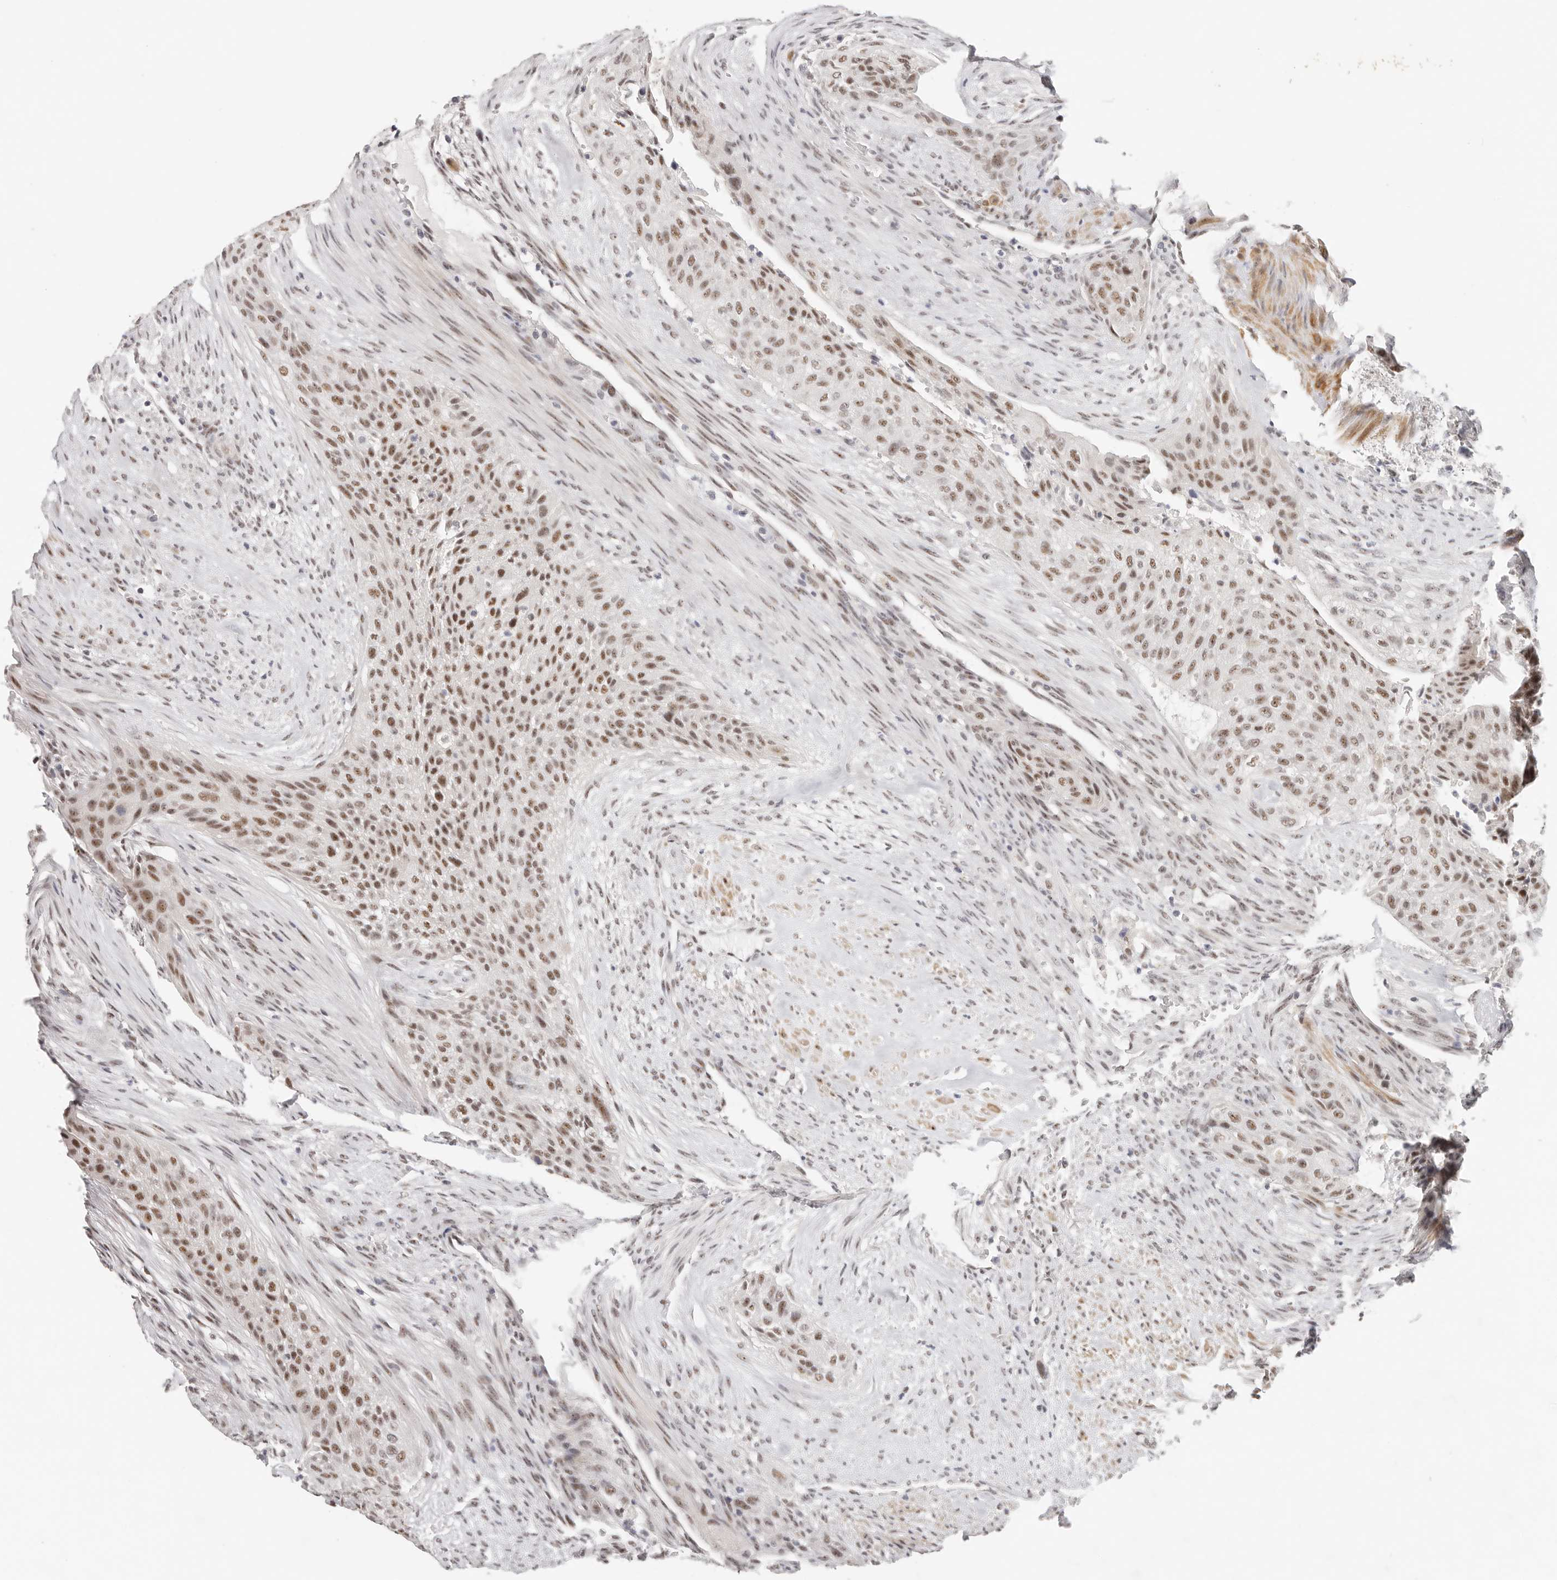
{"staining": {"intensity": "moderate", "quantity": ">75%", "location": "nuclear"}, "tissue": "urothelial cancer", "cell_type": "Tumor cells", "image_type": "cancer", "snomed": [{"axis": "morphology", "description": "Urothelial carcinoma, High grade"}, {"axis": "topography", "description": "Urinary bladder"}], "caption": "Moderate nuclear positivity for a protein is present in approximately >75% of tumor cells of urothelial cancer using immunohistochemistry (IHC).", "gene": "LARP7", "patient": {"sex": "male", "age": 35}}